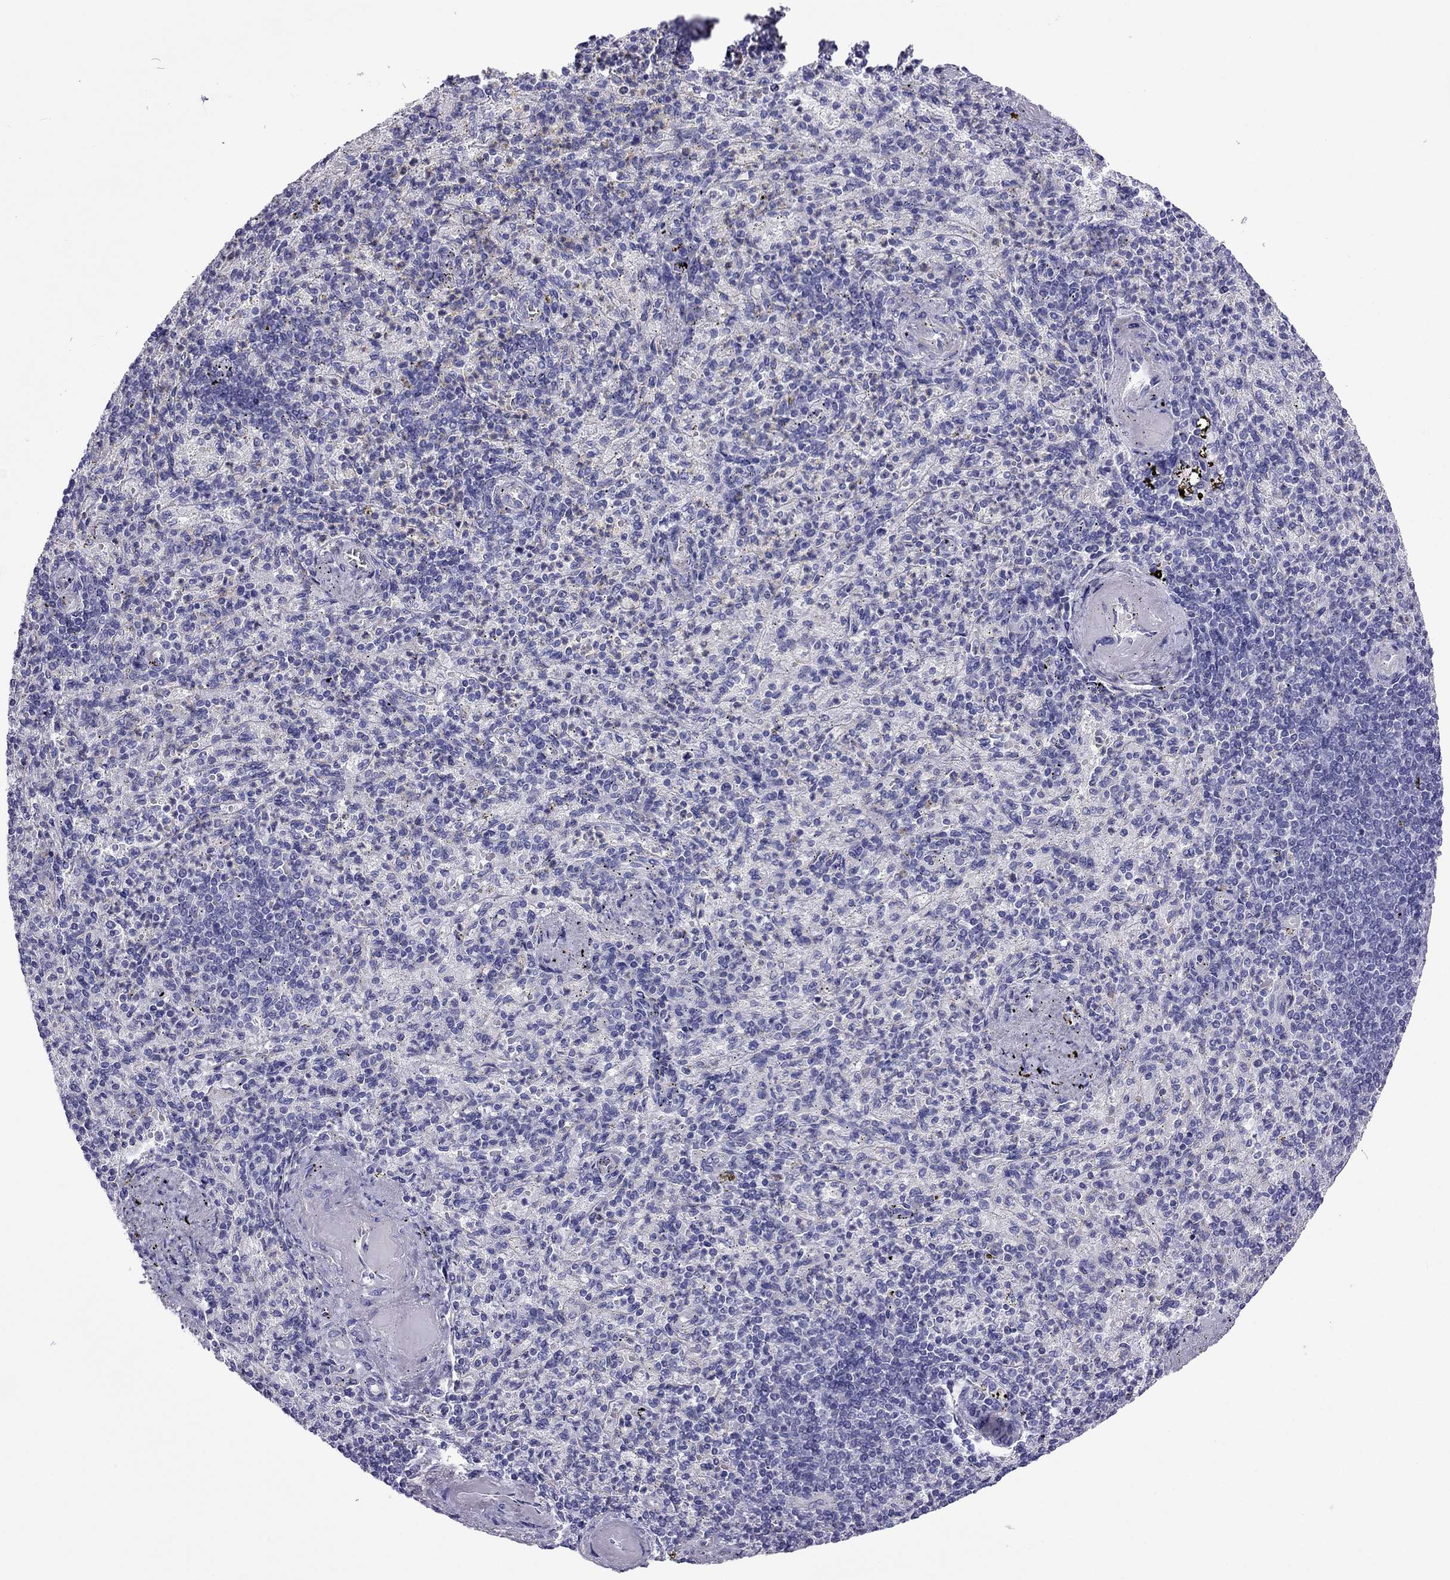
{"staining": {"intensity": "negative", "quantity": "none", "location": "none"}, "tissue": "spleen", "cell_type": "Cells in red pulp", "image_type": "normal", "snomed": [{"axis": "morphology", "description": "Normal tissue, NOS"}, {"axis": "topography", "description": "Spleen"}], "caption": "This photomicrograph is of normal spleen stained with IHC to label a protein in brown with the nuclei are counter-stained blue. There is no expression in cells in red pulp.", "gene": "MYL11", "patient": {"sex": "female", "age": 74}}